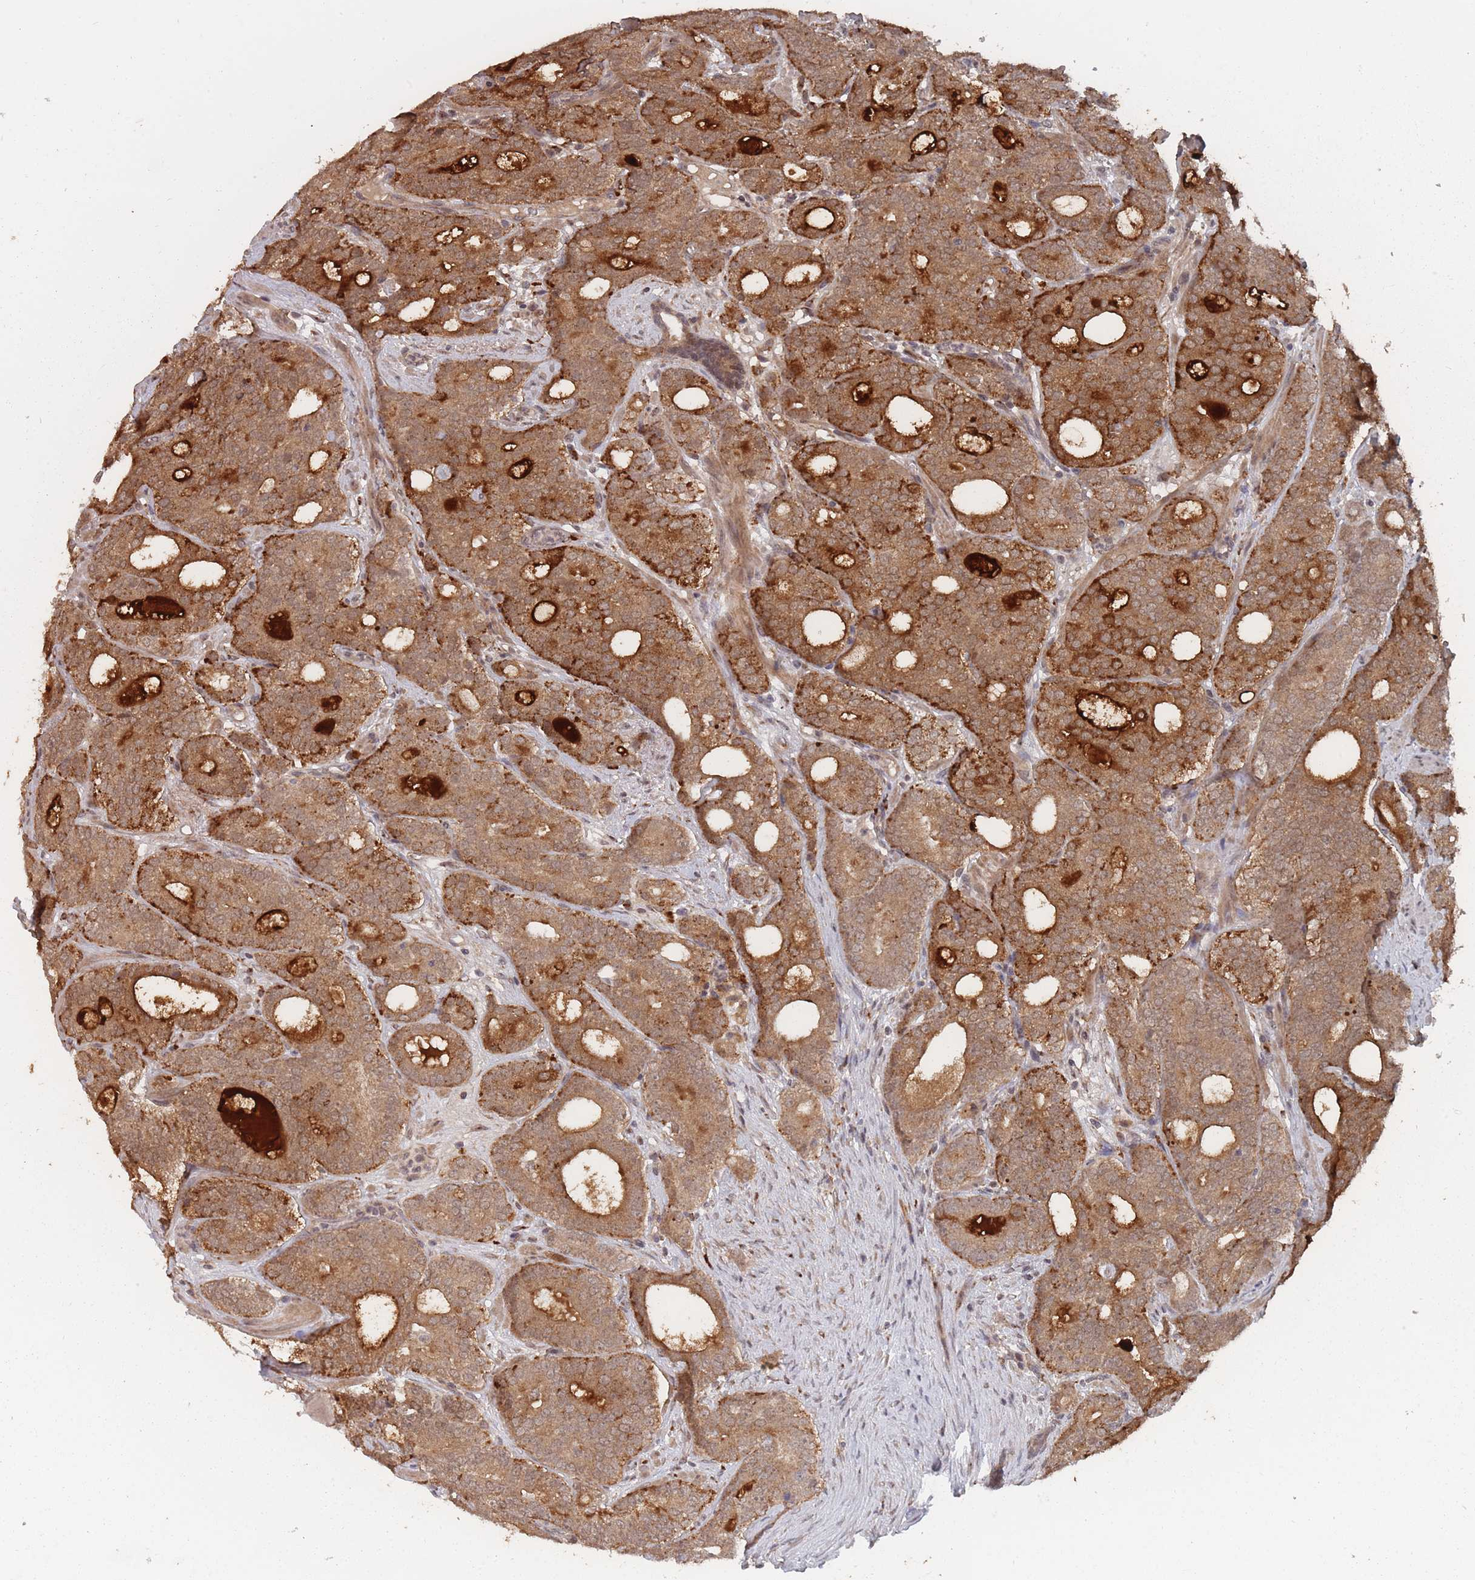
{"staining": {"intensity": "moderate", "quantity": ">75%", "location": "cytoplasmic/membranous"}, "tissue": "prostate cancer", "cell_type": "Tumor cells", "image_type": "cancer", "snomed": [{"axis": "morphology", "description": "Adenocarcinoma, High grade"}, {"axis": "topography", "description": "Prostate"}], "caption": "This is an image of immunohistochemistry (IHC) staining of prostate high-grade adenocarcinoma, which shows moderate positivity in the cytoplasmic/membranous of tumor cells.", "gene": "CNTRL", "patient": {"sex": "male", "age": 64}}